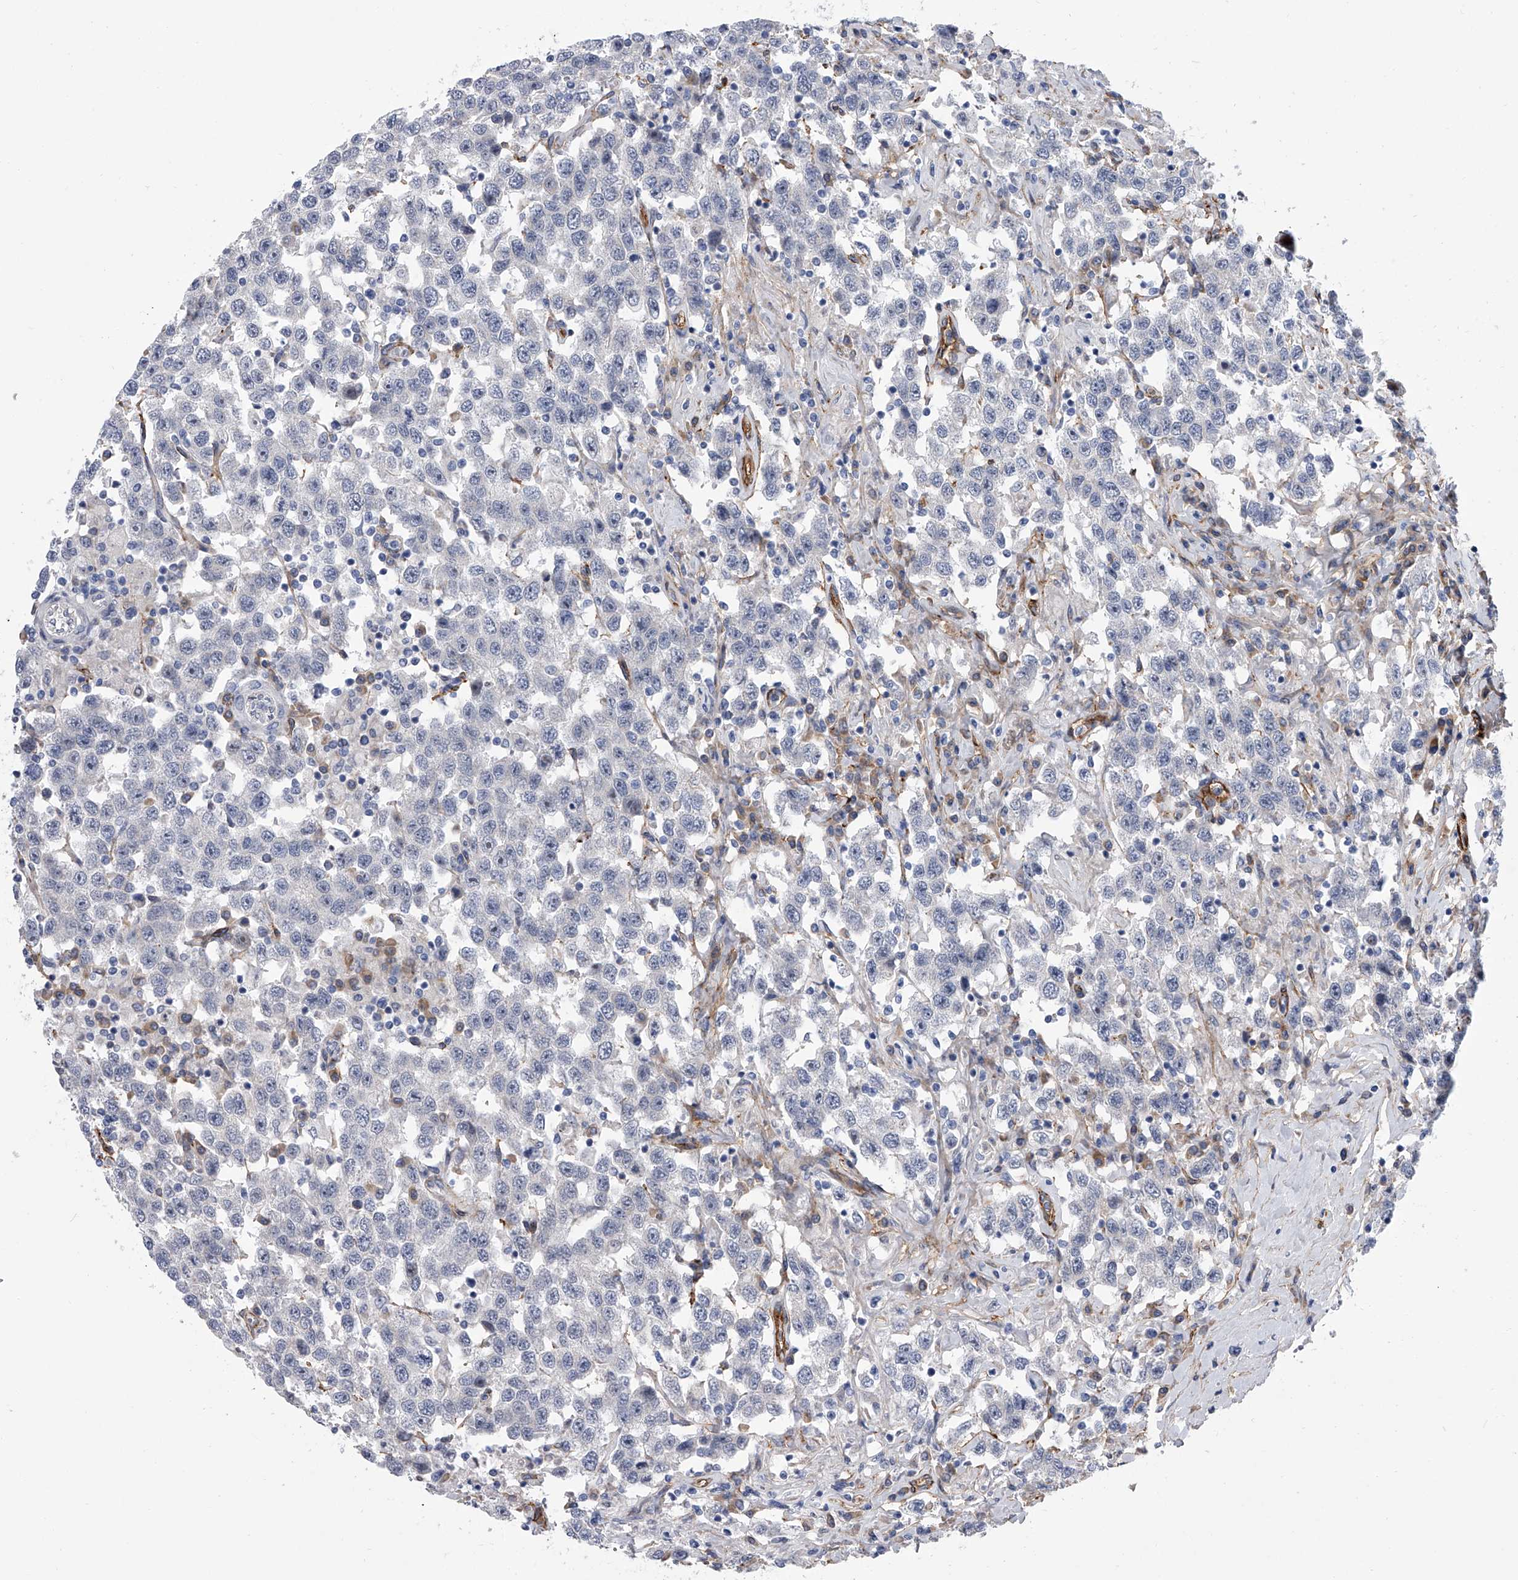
{"staining": {"intensity": "negative", "quantity": "none", "location": "none"}, "tissue": "testis cancer", "cell_type": "Tumor cells", "image_type": "cancer", "snomed": [{"axis": "morphology", "description": "Seminoma, NOS"}, {"axis": "topography", "description": "Testis"}], "caption": "Human seminoma (testis) stained for a protein using immunohistochemistry exhibits no positivity in tumor cells.", "gene": "ALG14", "patient": {"sex": "male", "age": 41}}